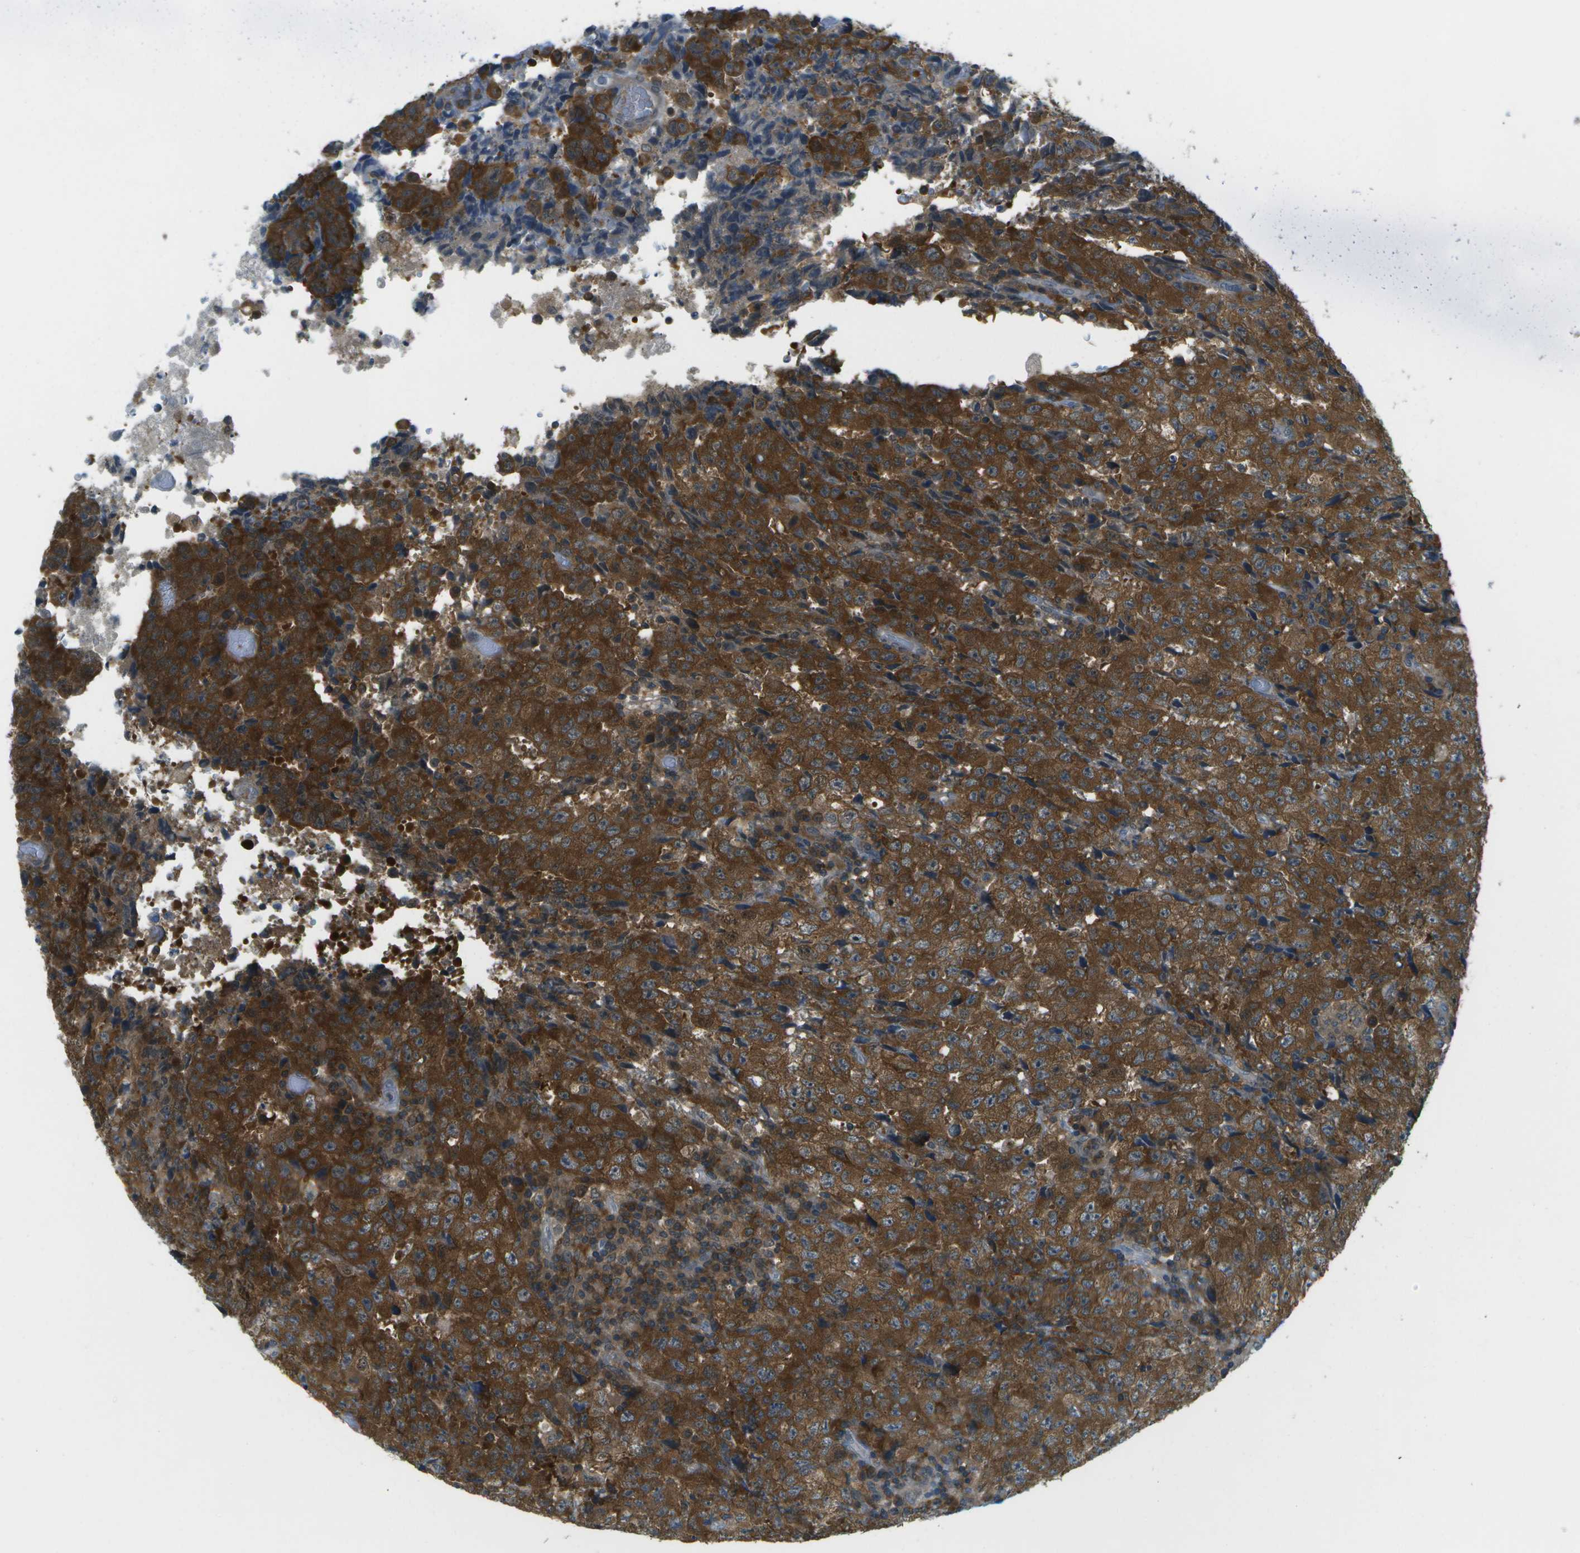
{"staining": {"intensity": "strong", "quantity": ">75%", "location": "cytoplasmic/membranous"}, "tissue": "testis cancer", "cell_type": "Tumor cells", "image_type": "cancer", "snomed": [{"axis": "morphology", "description": "Necrosis, NOS"}, {"axis": "morphology", "description": "Carcinoma, Embryonal, NOS"}, {"axis": "topography", "description": "Testis"}], "caption": "Immunohistochemistry (IHC) histopathology image of human testis cancer stained for a protein (brown), which exhibits high levels of strong cytoplasmic/membranous expression in approximately >75% of tumor cells.", "gene": "CDH23", "patient": {"sex": "male", "age": 19}}